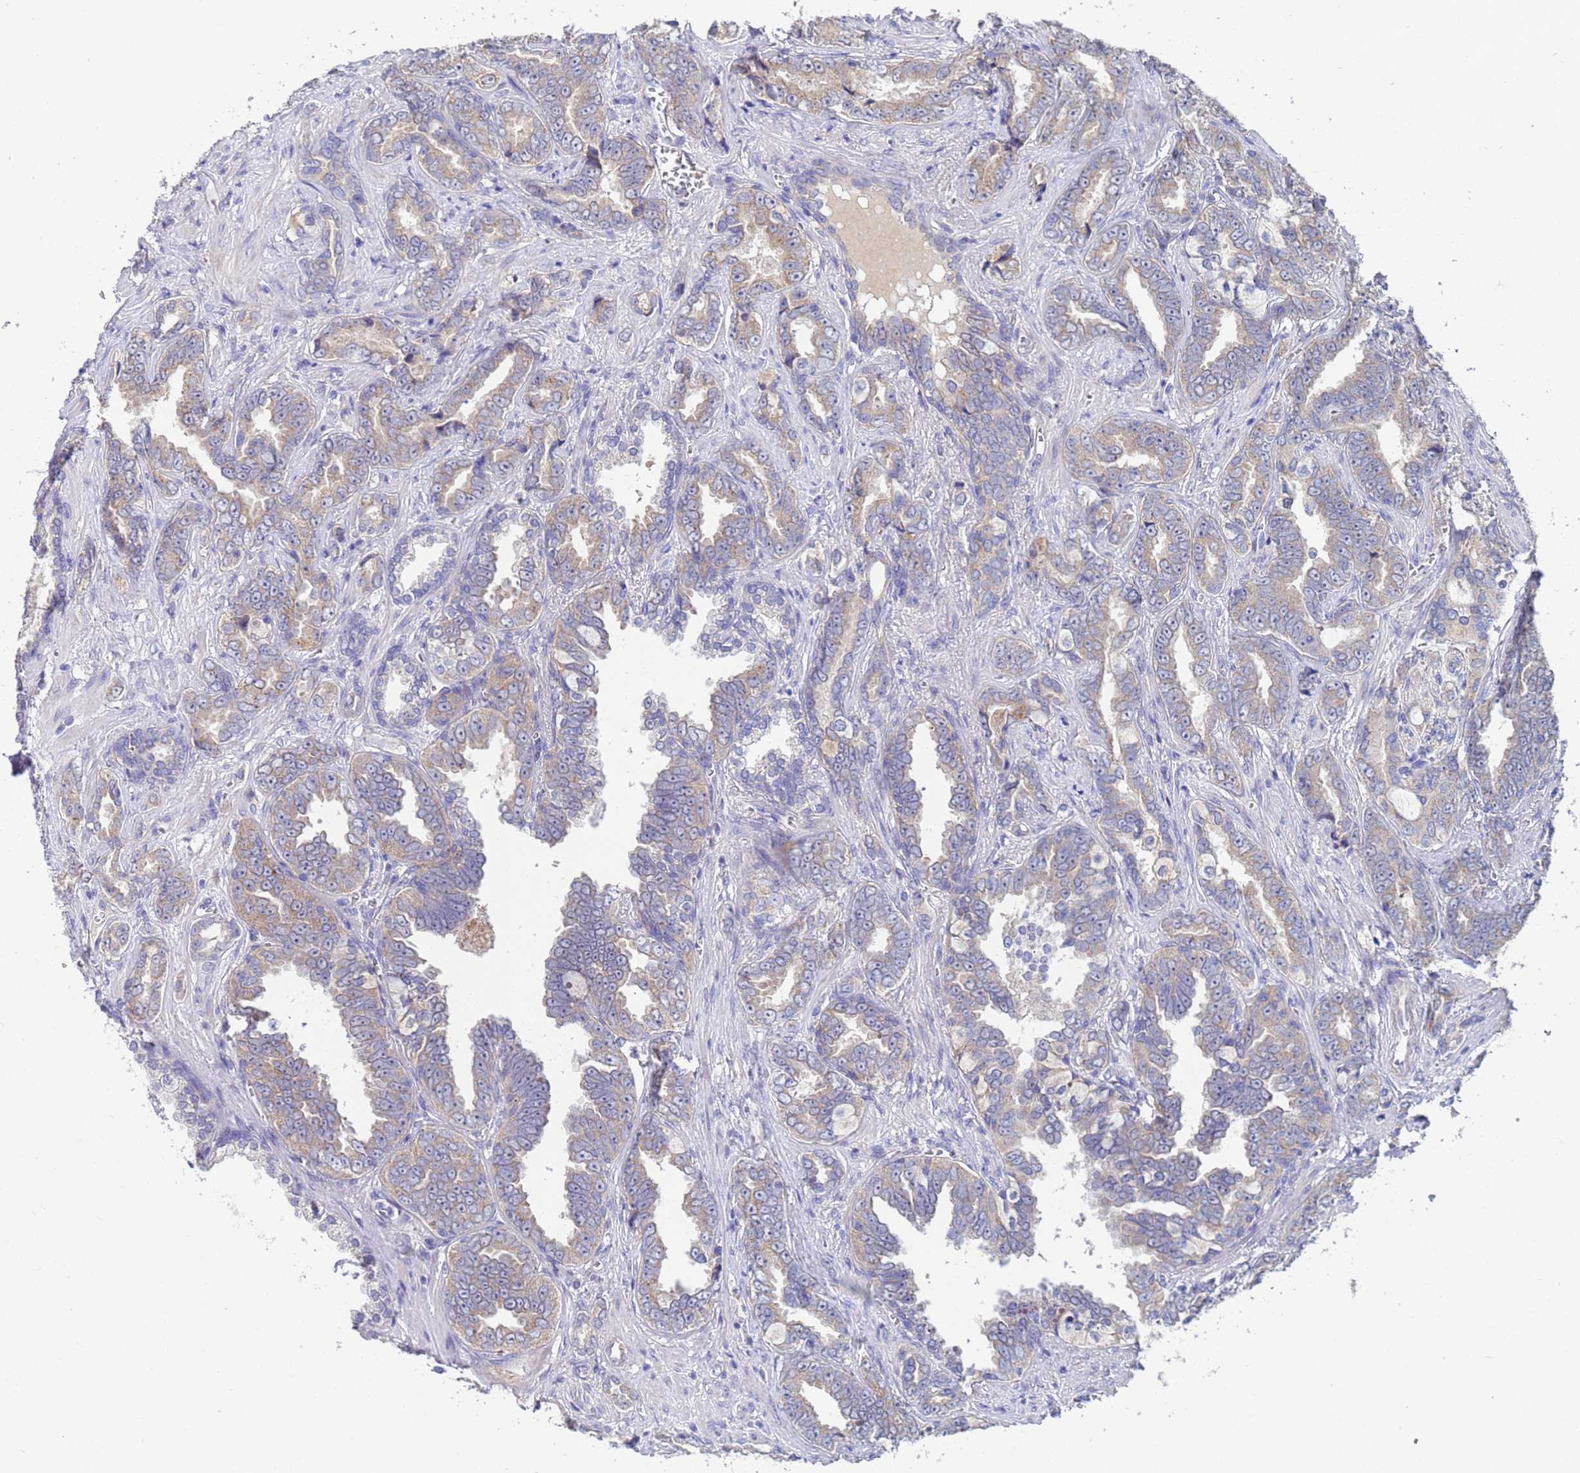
{"staining": {"intensity": "weak", "quantity": "25%-75%", "location": "cytoplasmic/membranous"}, "tissue": "prostate cancer", "cell_type": "Tumor cells", "image_type": "cancer", "snomed": [{"axis": "morphology", "description": "Adenocarcinoma, High grade"}, {"axis": "topography", "description": "Prostate"}], "caption": "DAB immunohistochemical staining of human prostate cancer shows weak cytoplasmic/membranous protein staining in approximately 25%-75% of tumor cells. (DAB IHC, brown staining for protein, blue staining for nuclei).", "gene": "IHO1", "patient": {"sex": "male", "age": 67}}